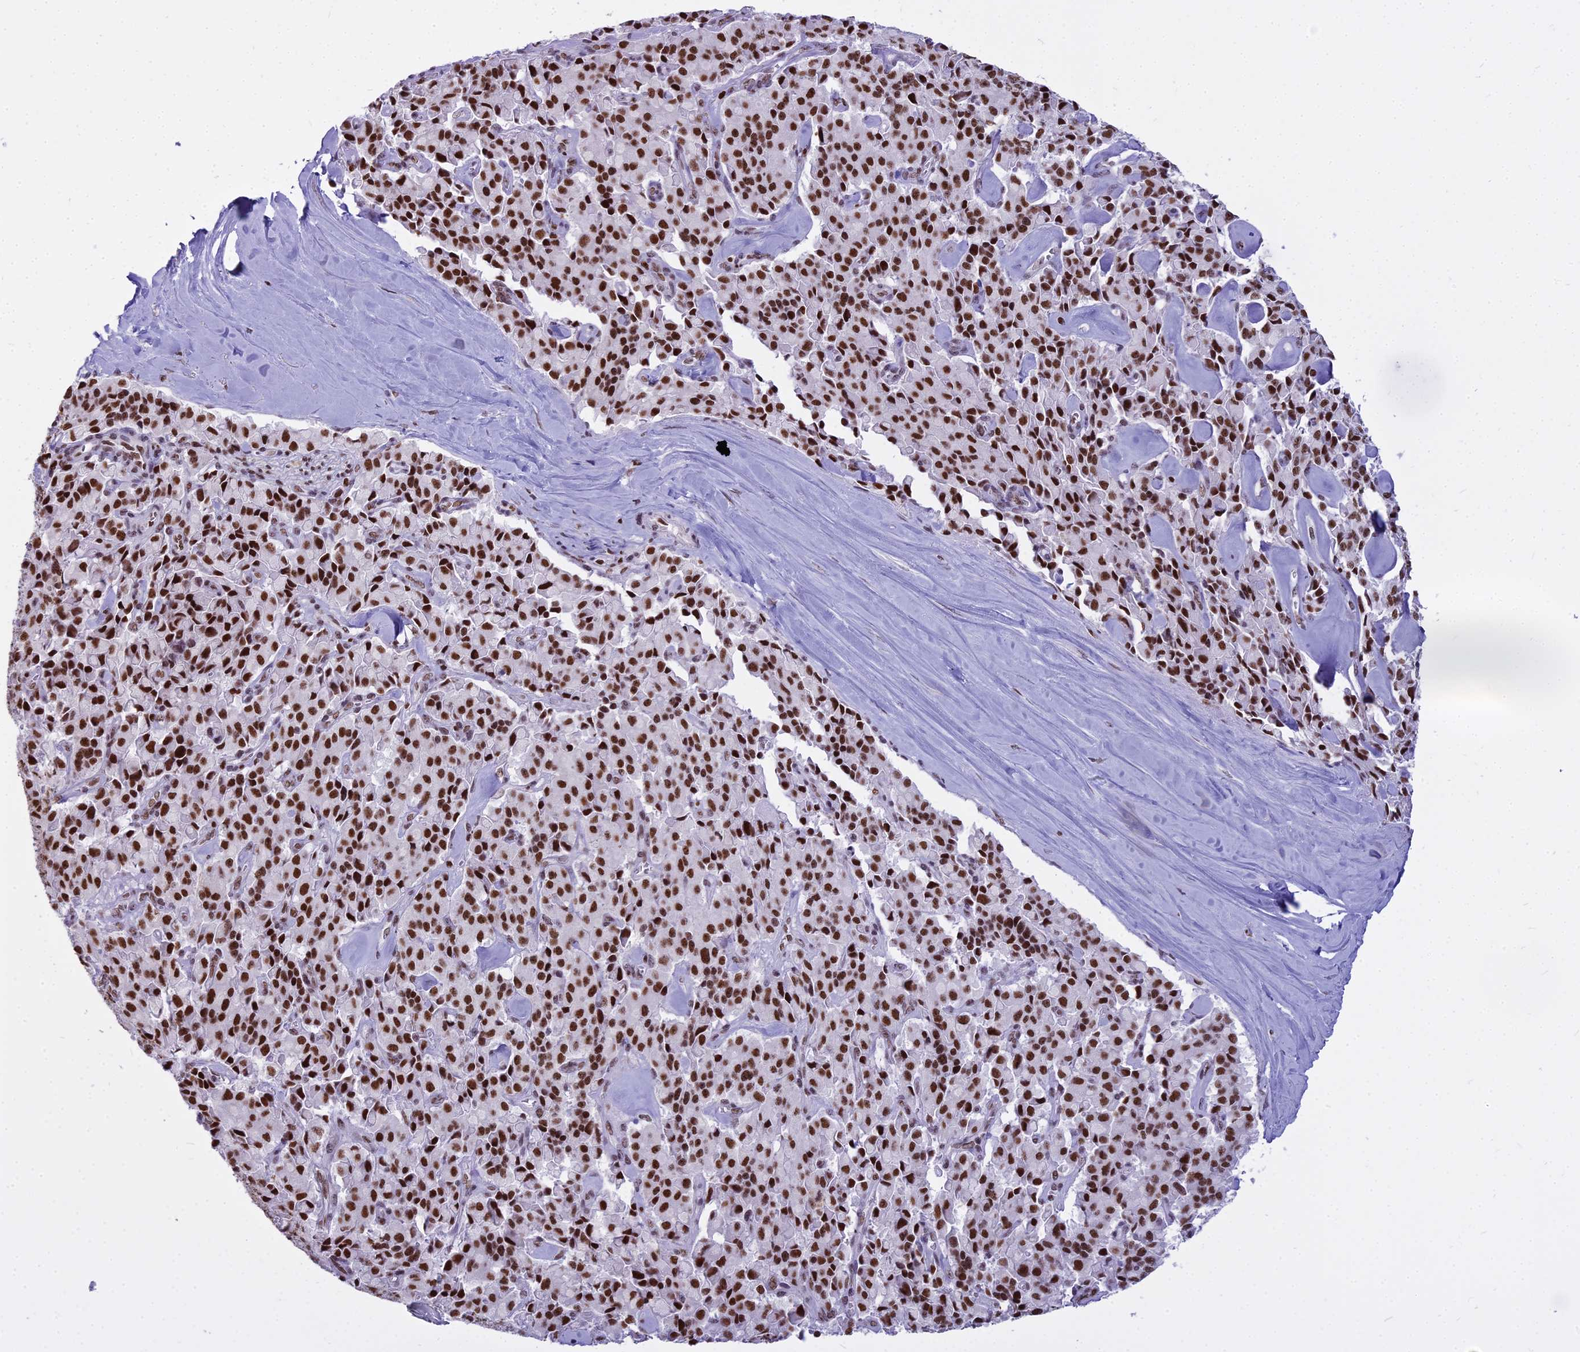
{"staining": {"intensity": "strong", "quantity": ">75%", "location": "nuclear"}, "tissue": "pancreatic cancer", "cell_type": "Tumor cells", "image_type": "cancer", "snomed": [{"axis": "morphology", "description": "Adenocarcinoma, NOS"}, {"axis": "topography", "description": "Pancreas"}], "caption": "Immunohistochemical staining of human adenocarcinoma (pancreatic) exhibits high levels of strong nuclear protein positivity in approximately >75% of tumor cells. The protein of interest is stained brown, and the nuclei are stained in blue (DAB (3,3'-diaminobenzidine) IHC with brightfield microscopy, high magnification).", "gene": "PARP1", "patient": {"sex": "male", "age": 65}}